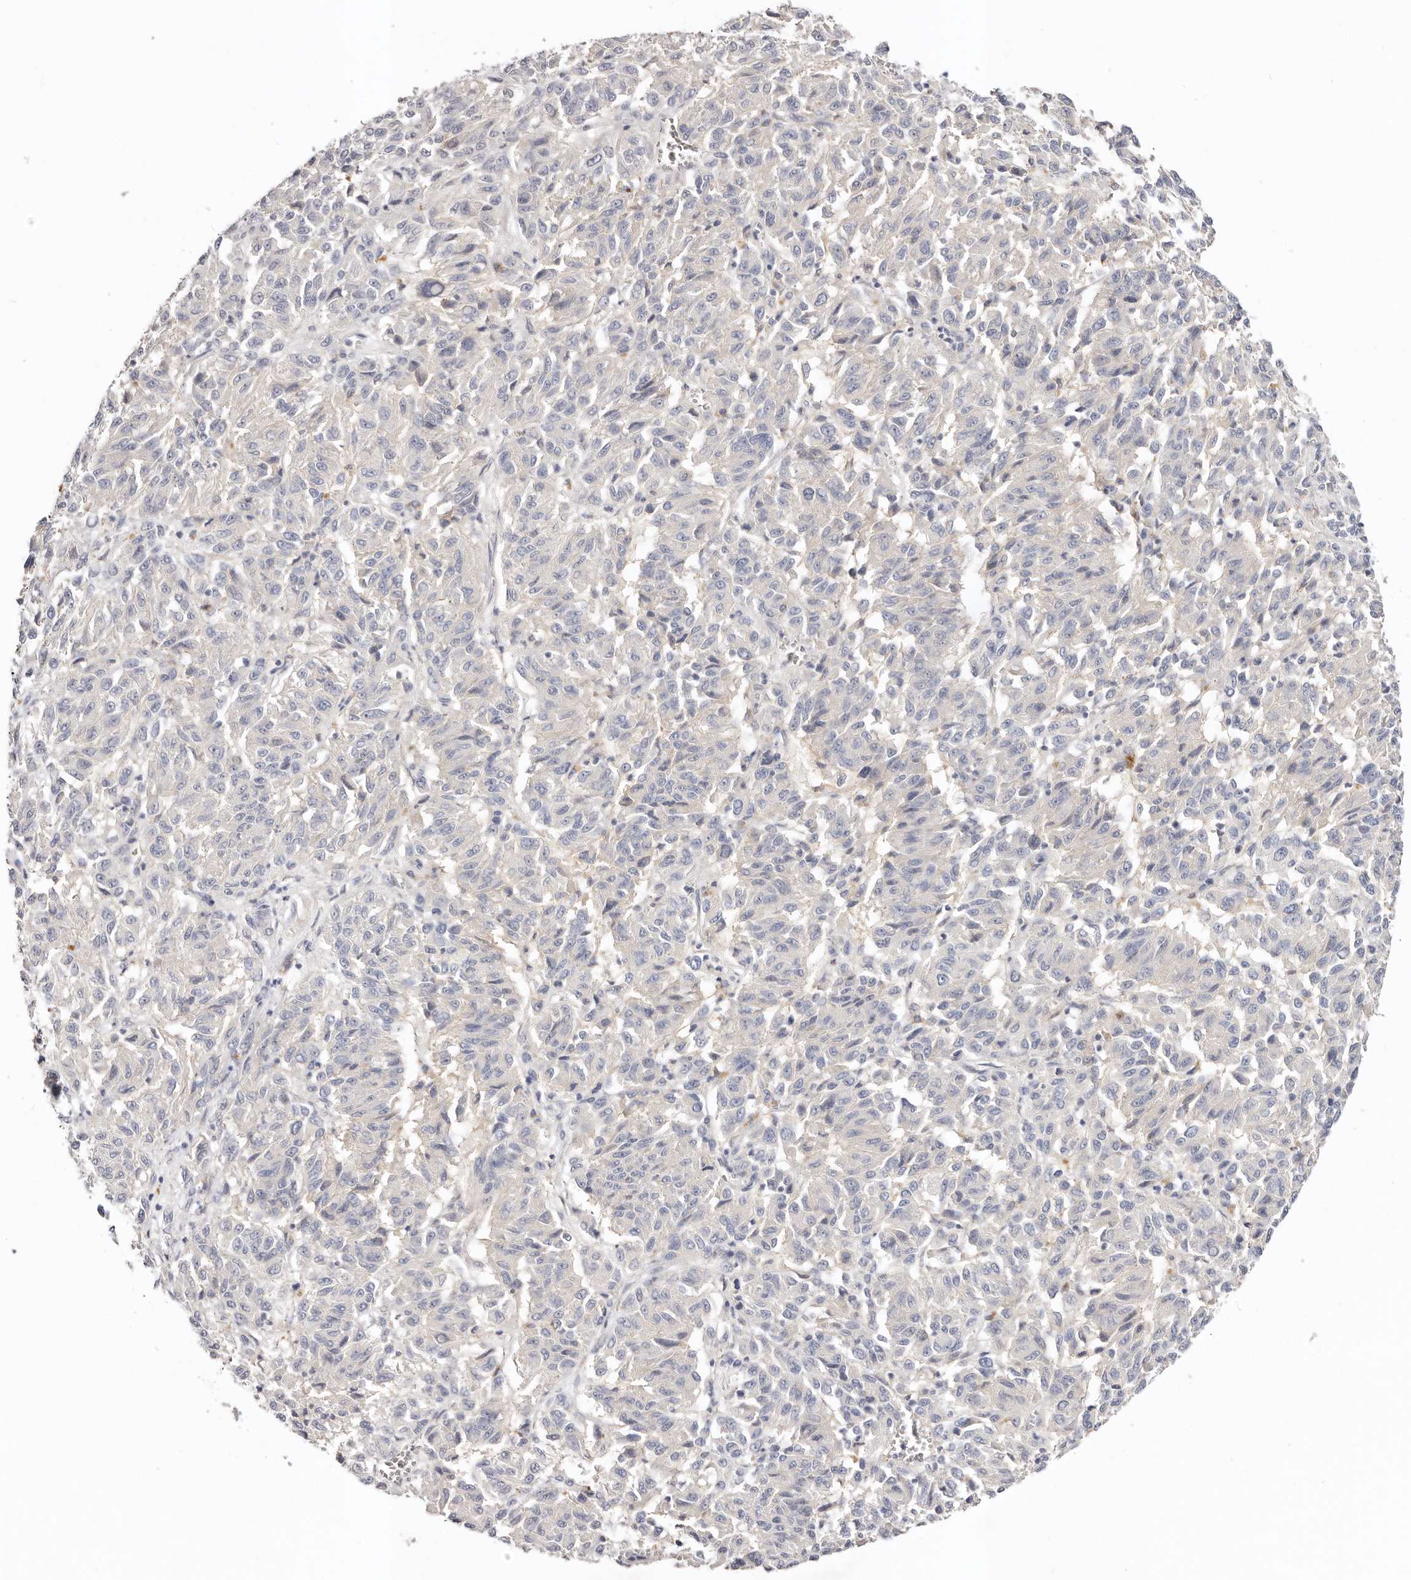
{"staining": {"intensity": "negative", "quantity": "none", "location": "none"}, "tissue": "melanoma", "cell_type": "Tumor cells", "image_type": "cancer", "snomed": [{"axis": "morphology", "description": "Malignant melanoma, Metastatic site"}, {"axis": "topography", "description": "Lung"}], "caption": "A micrograph of malignant melanoma (metastatic site) stained for a protein shows no brown staining in tumor cells.", "gene": "DNASE1", "patient": {"sex": "male", "age": 64}}